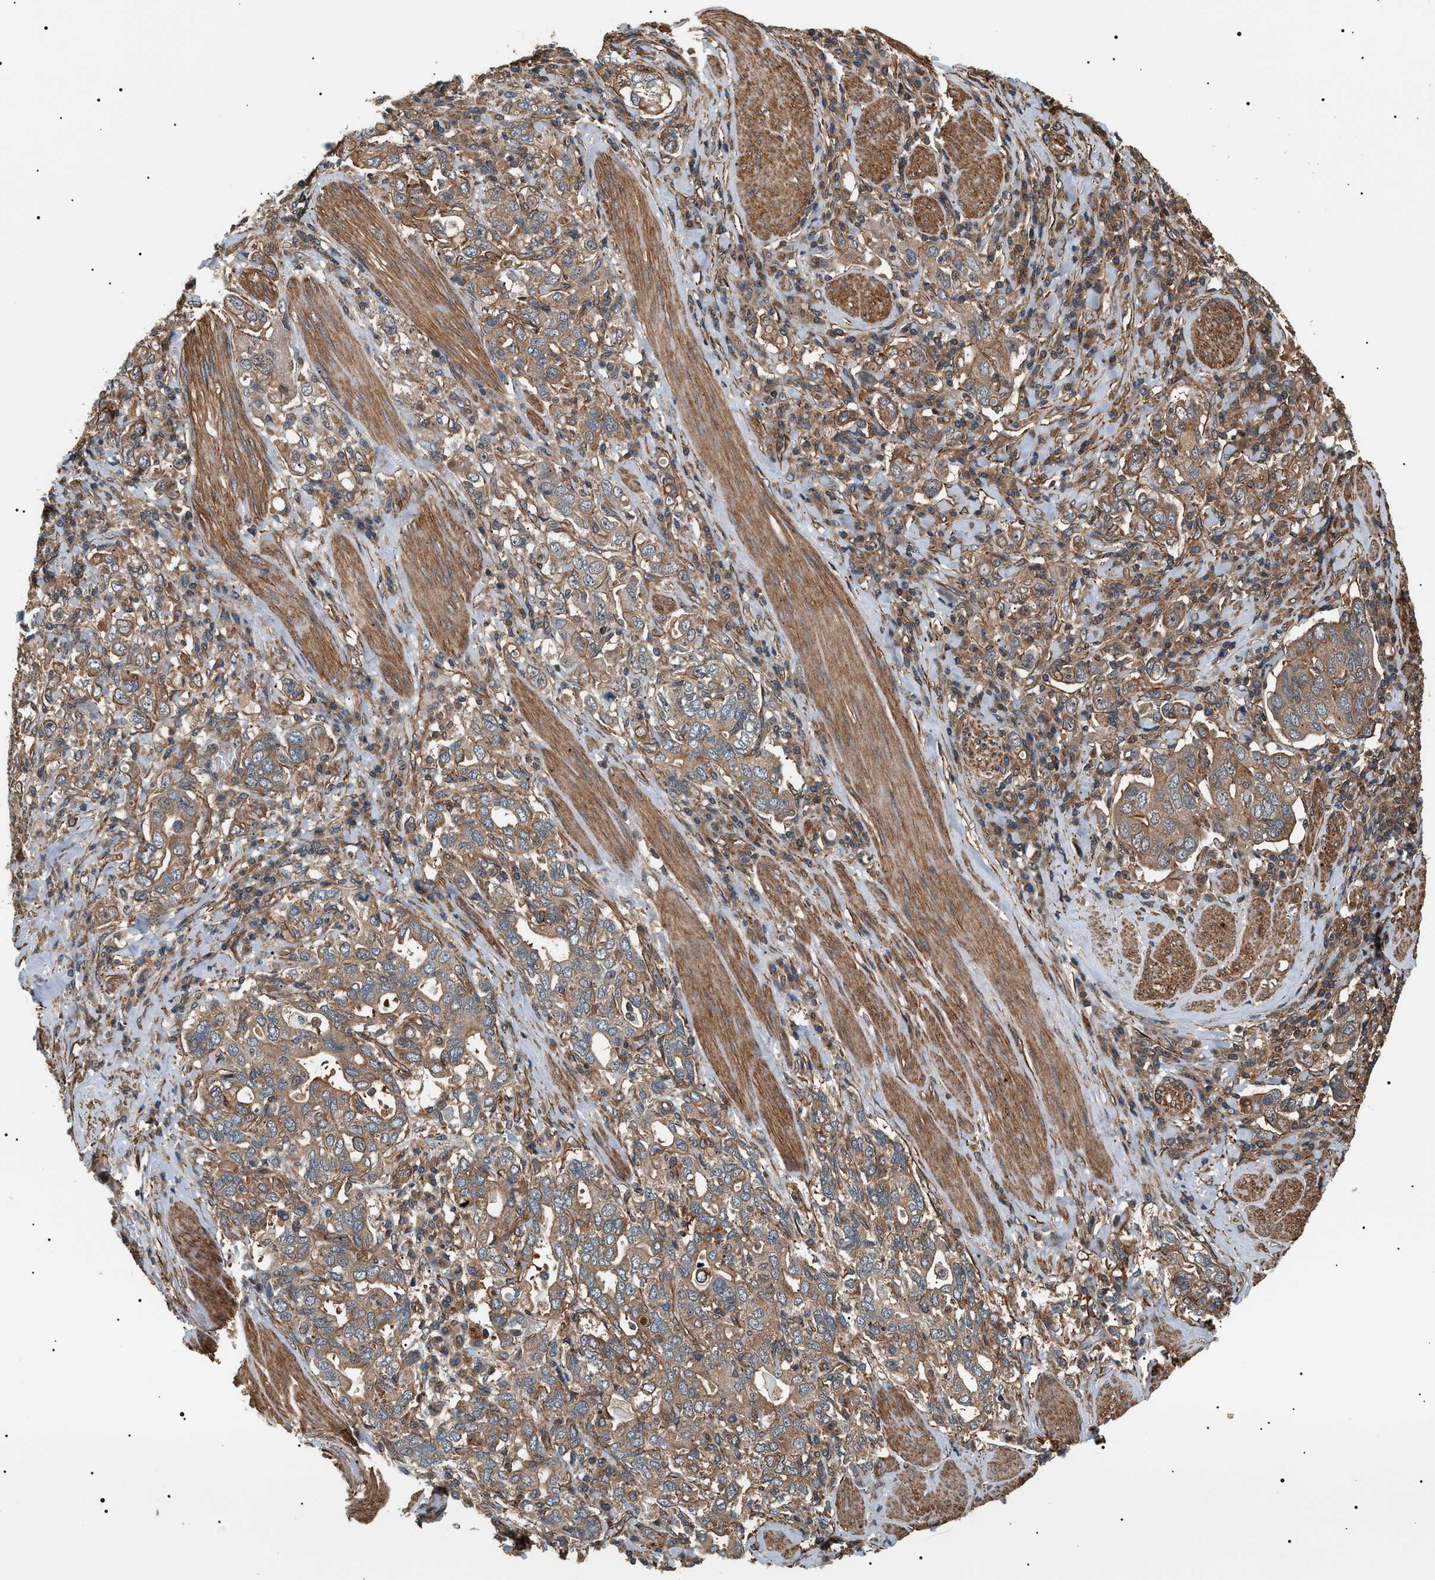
{"staining": {"intensity": "moderate", "quantity": "25%-75%", "location": "cytoplasmic/membranous"}, "tissue": "stomach cancer", "cell_type": "Tumor cells", "image_type": "cancer", "snomed": [{"axis": "morphology", "description": "Adenocarcinoma, NOS"}, {"axis": "topography", "description": "Stomach, upper"}], "caption": "The image displays immunohistochemical staining of stomach cancer. There is moderate cytoplasmic/membranous expression is appreciated in about 25%-75% of tumor cells.", "gene": "SH3GLB2", "patient": {"sex": "male", "age": 62}}